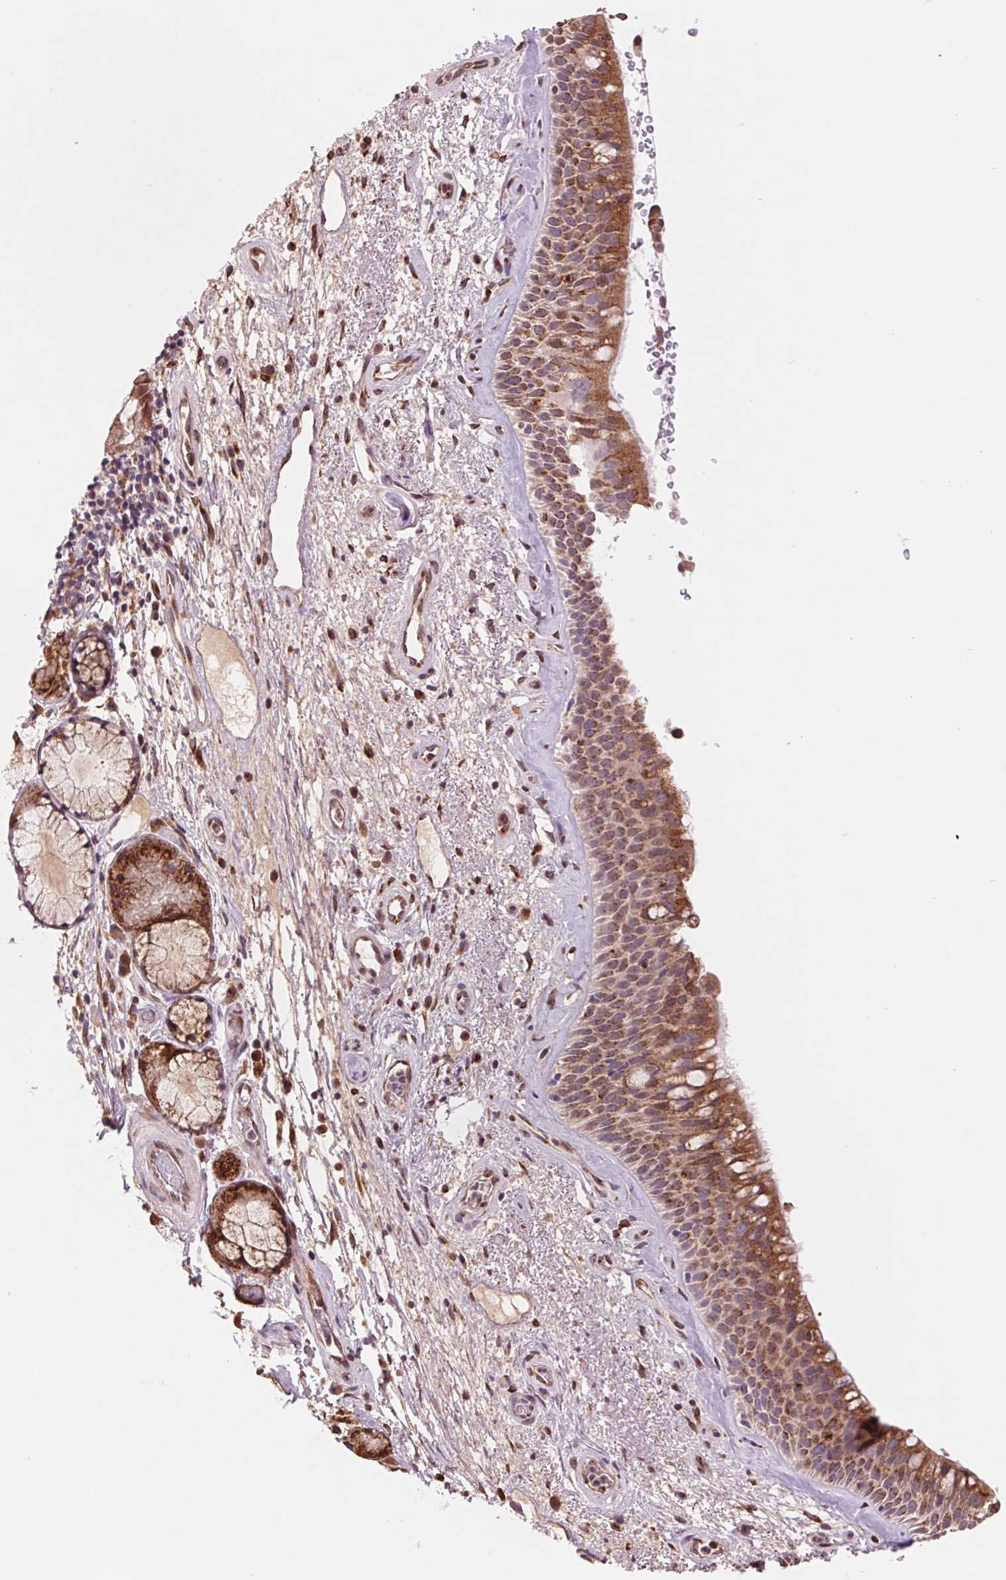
{"staining": {"intensity": "moderate", "quantity": ">75%", "location": "cytoplasmic/membranous"}, "tissue": "bronchus", "cell_type": "Respiratory epithelial cells", "image_type": "normal", "snomed": [{"axis": "morphology", "description": "Normal tissue, NOS"}, {"axis": "topography", "description": "Bronchus"}], "caption": "Immunohistochemical staining of benign human bronchus demonstrates medium levels of moderate cytoplasmic/membranous staining in approximately >75% of respiratory epithelial cells.", "gene": "KLHL20", "patient": {"sex": "male", "age": 48}}